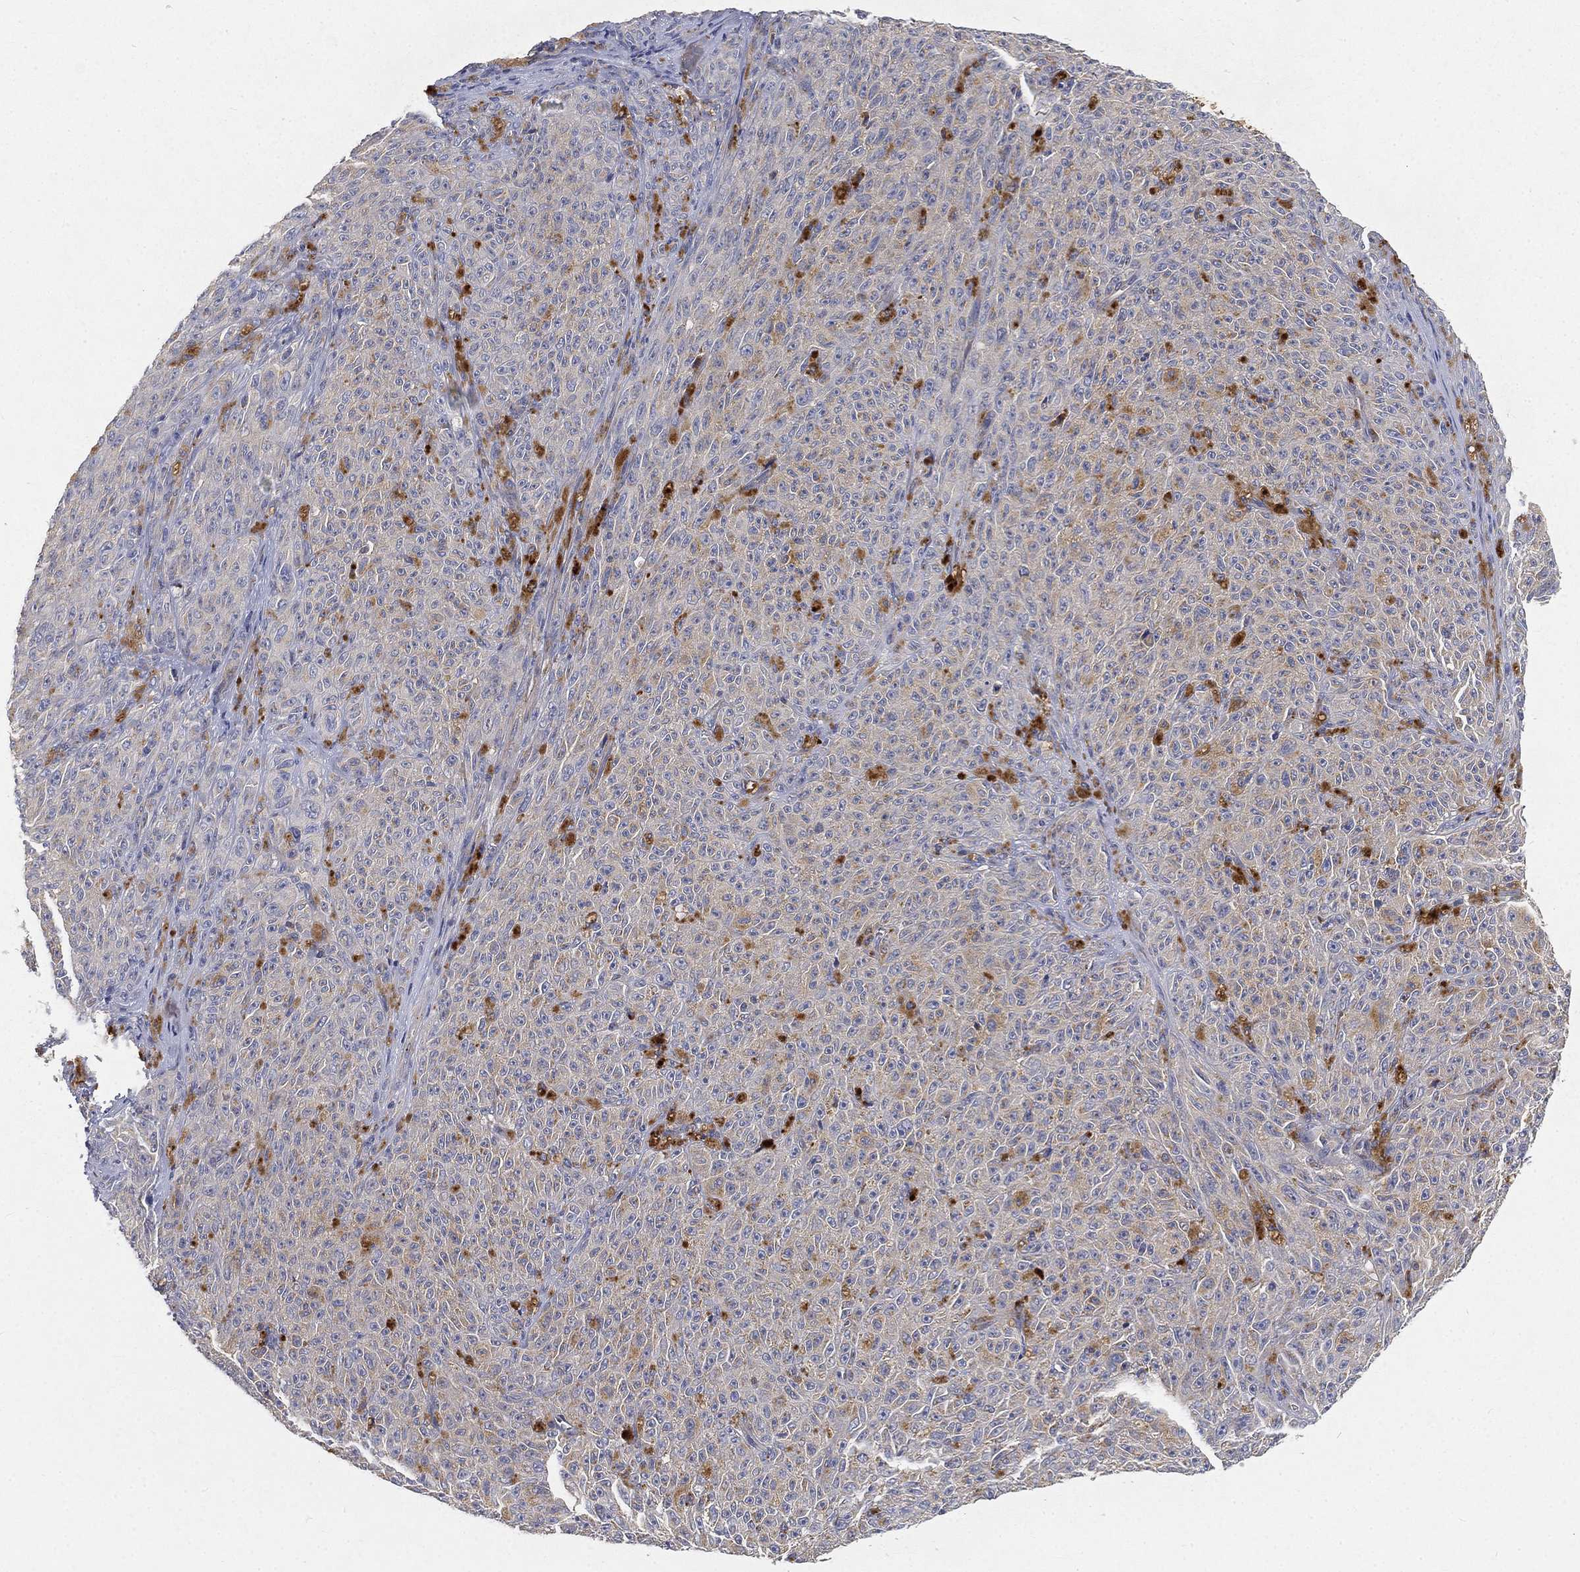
{"staining": {"intensity": "negative", "quantity": "none", "location": "none"}, "tissue": "melanoma", "cell_type": "Tumor cells", "image_type": "cancer", "snomed": [{"axis": "morphology", "description": "Malignant melanoma, NOS"}, {"axis": "topography", "description": "Skin"}], "caption": "Malignant melanoma was stained to show a protein in brown. There is no significant expression in tumor cells. Nuclei are stained in blue.", "gene": "CTSL", "patient": {"sex": "female", "age": 82}}